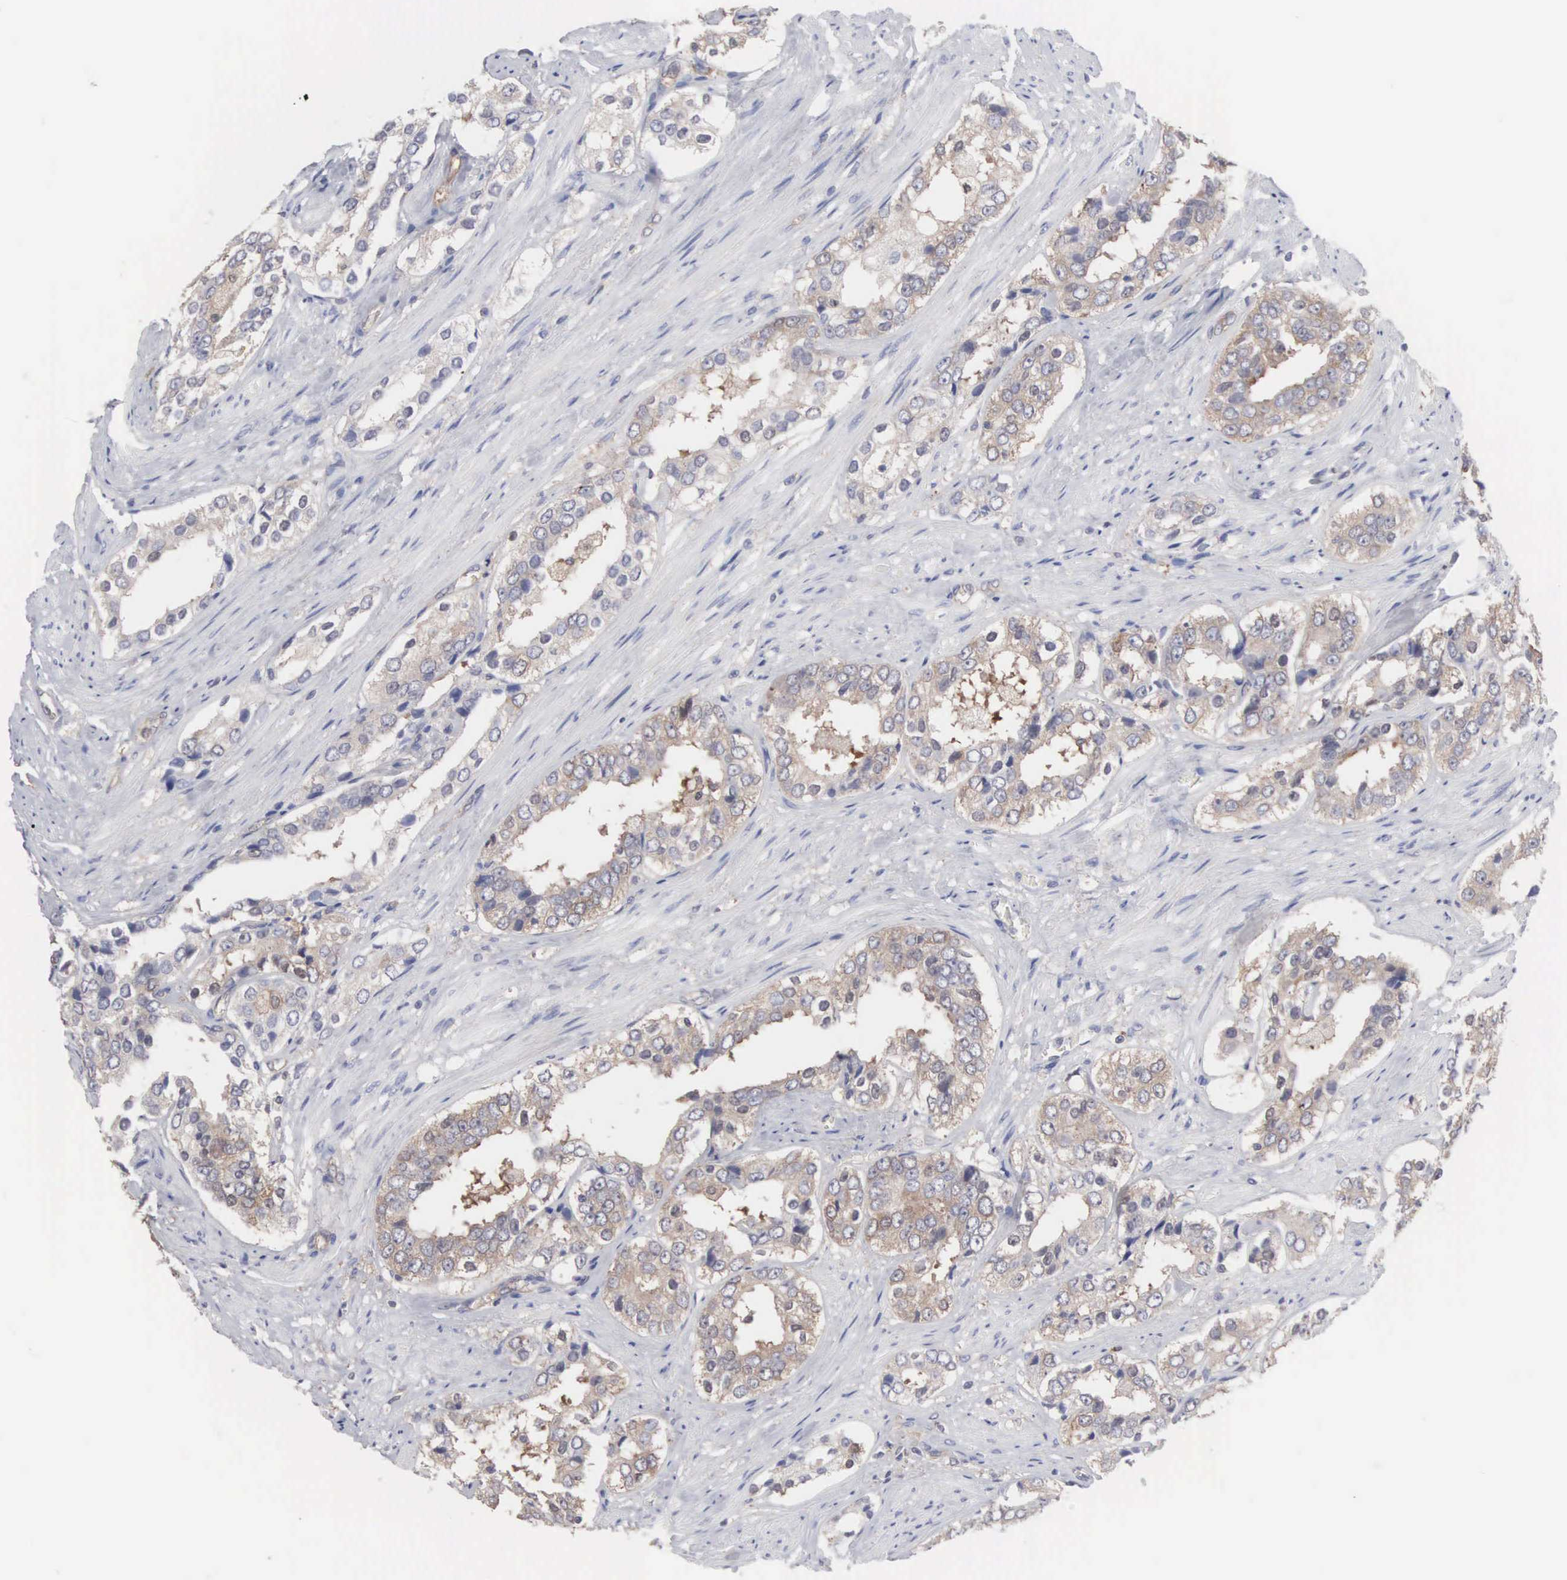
{"staining": {"intensity": "weak", "quantity": "25%-75%", "location": "cytoplasmic/membranous"}, "tissue": "prostate cancer", "cell_type": "Tumor cells", "image_type": "cancer", "snomed": [{"axis": "morphology", "description": "Adenocarcinoma, Medium grade"}, {"axis": "topography", "description": "Prostate"}], "caption": "A brown stain labels weak cytoplasmic/membranous positivity of a protein in human prostate cancer (medium-grade adenocarcinoma) tumor cells. (IHC, brightfield microscopy, high magnification).", "gene": "MTHFD1", "patient": {"sex": "male", "age": 73}}